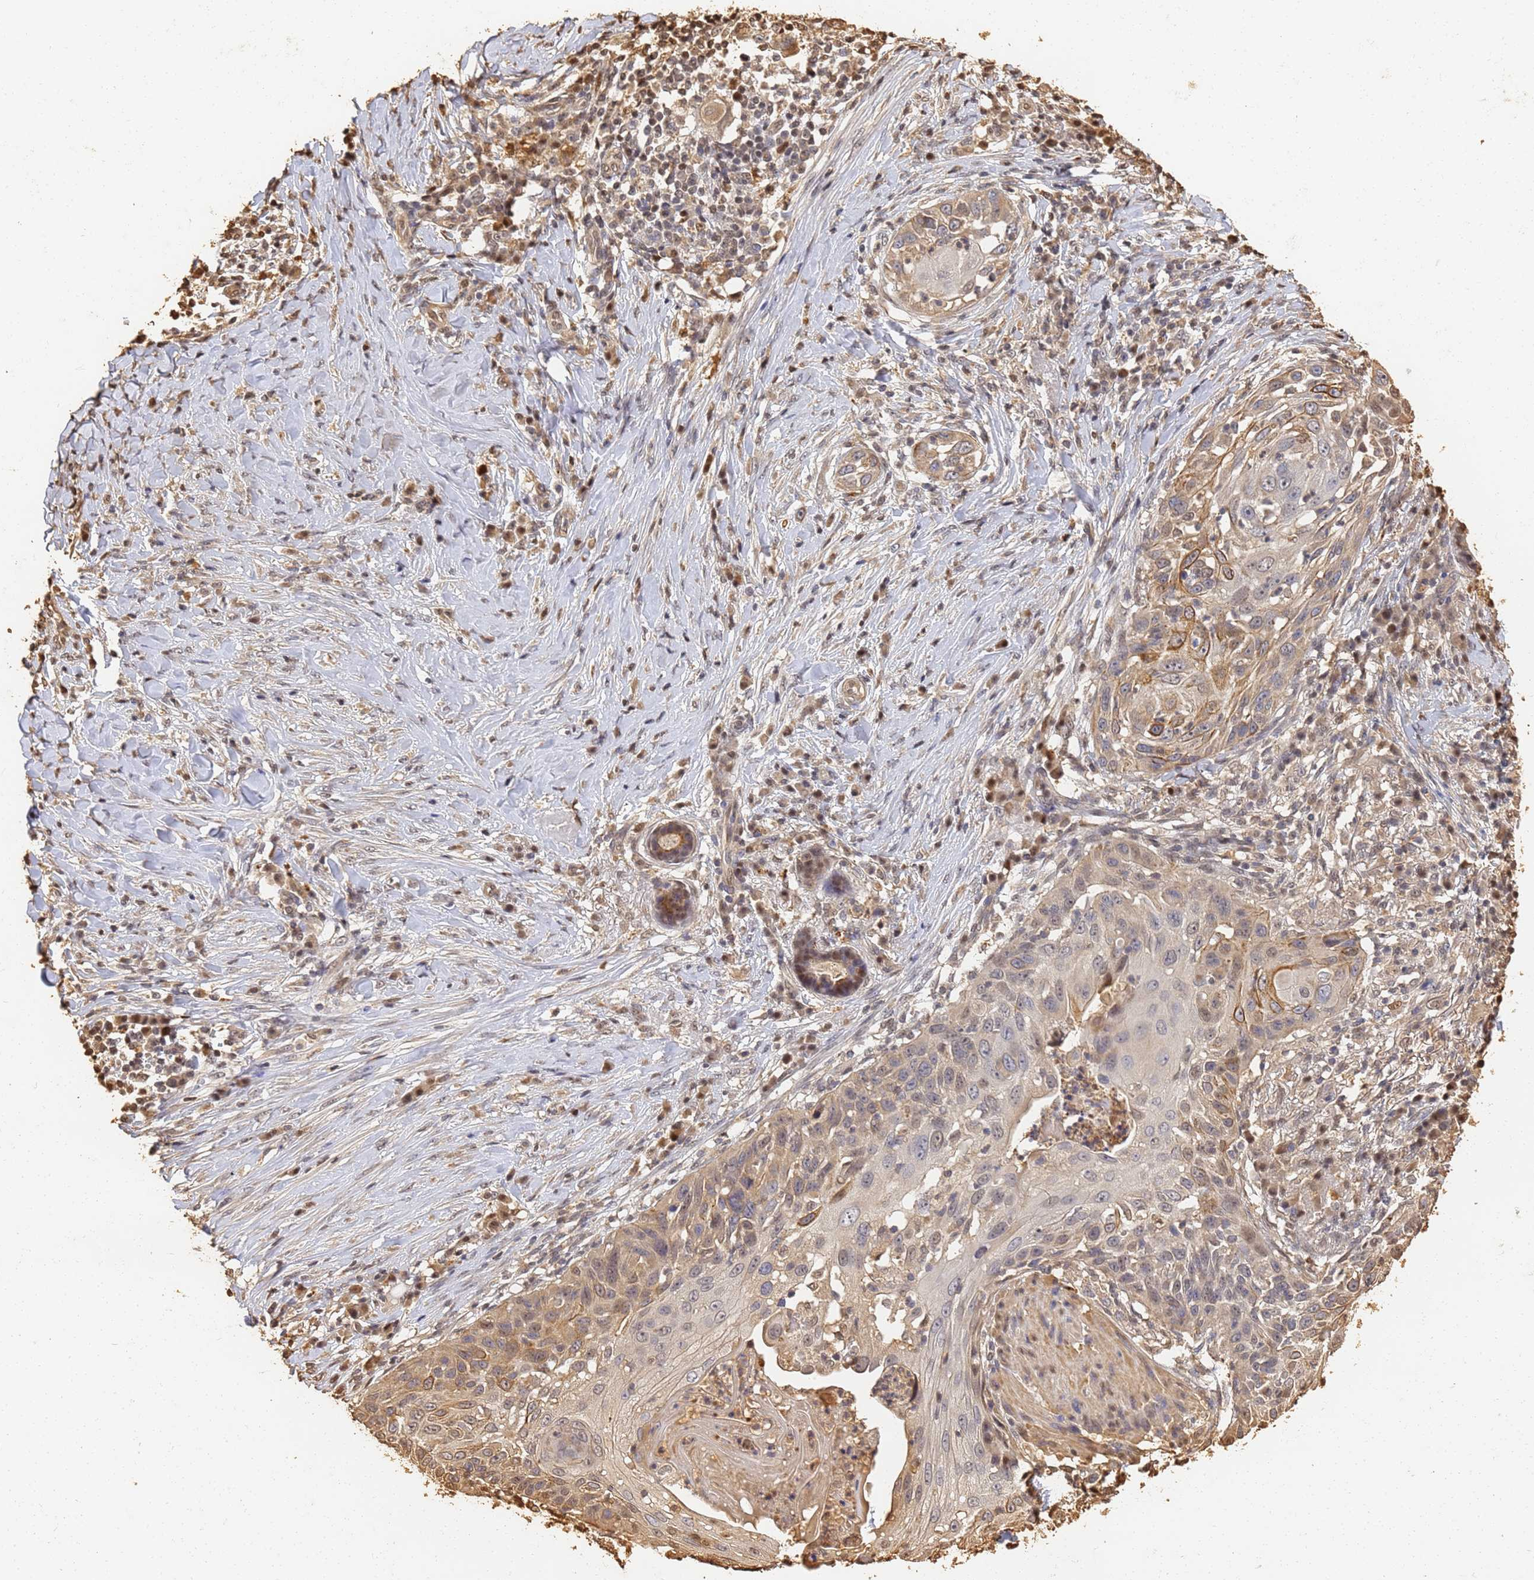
{"staining": {"intensity": "weak", "quantity": "<25%", "location": "cytoplasmic/membranous,nuclear"}, "tissue": "skin cancer", "cell_type": "Tumor cells", "image_type": "cancer", "snomed": [{"axis": "morphology", "description": "Squamous cell carcinoma, NOS"}, {"axis": "topography", "description": "Skin"}], "caption": "IHC histopathology image of neoplastic tissue: human skin cancer (squamous cell carcinoma) stained with DAB exhibits no significant protein staining in tumor cells.", "gene": "JAK2", "patient": {"sex": "female", "age": 44}}